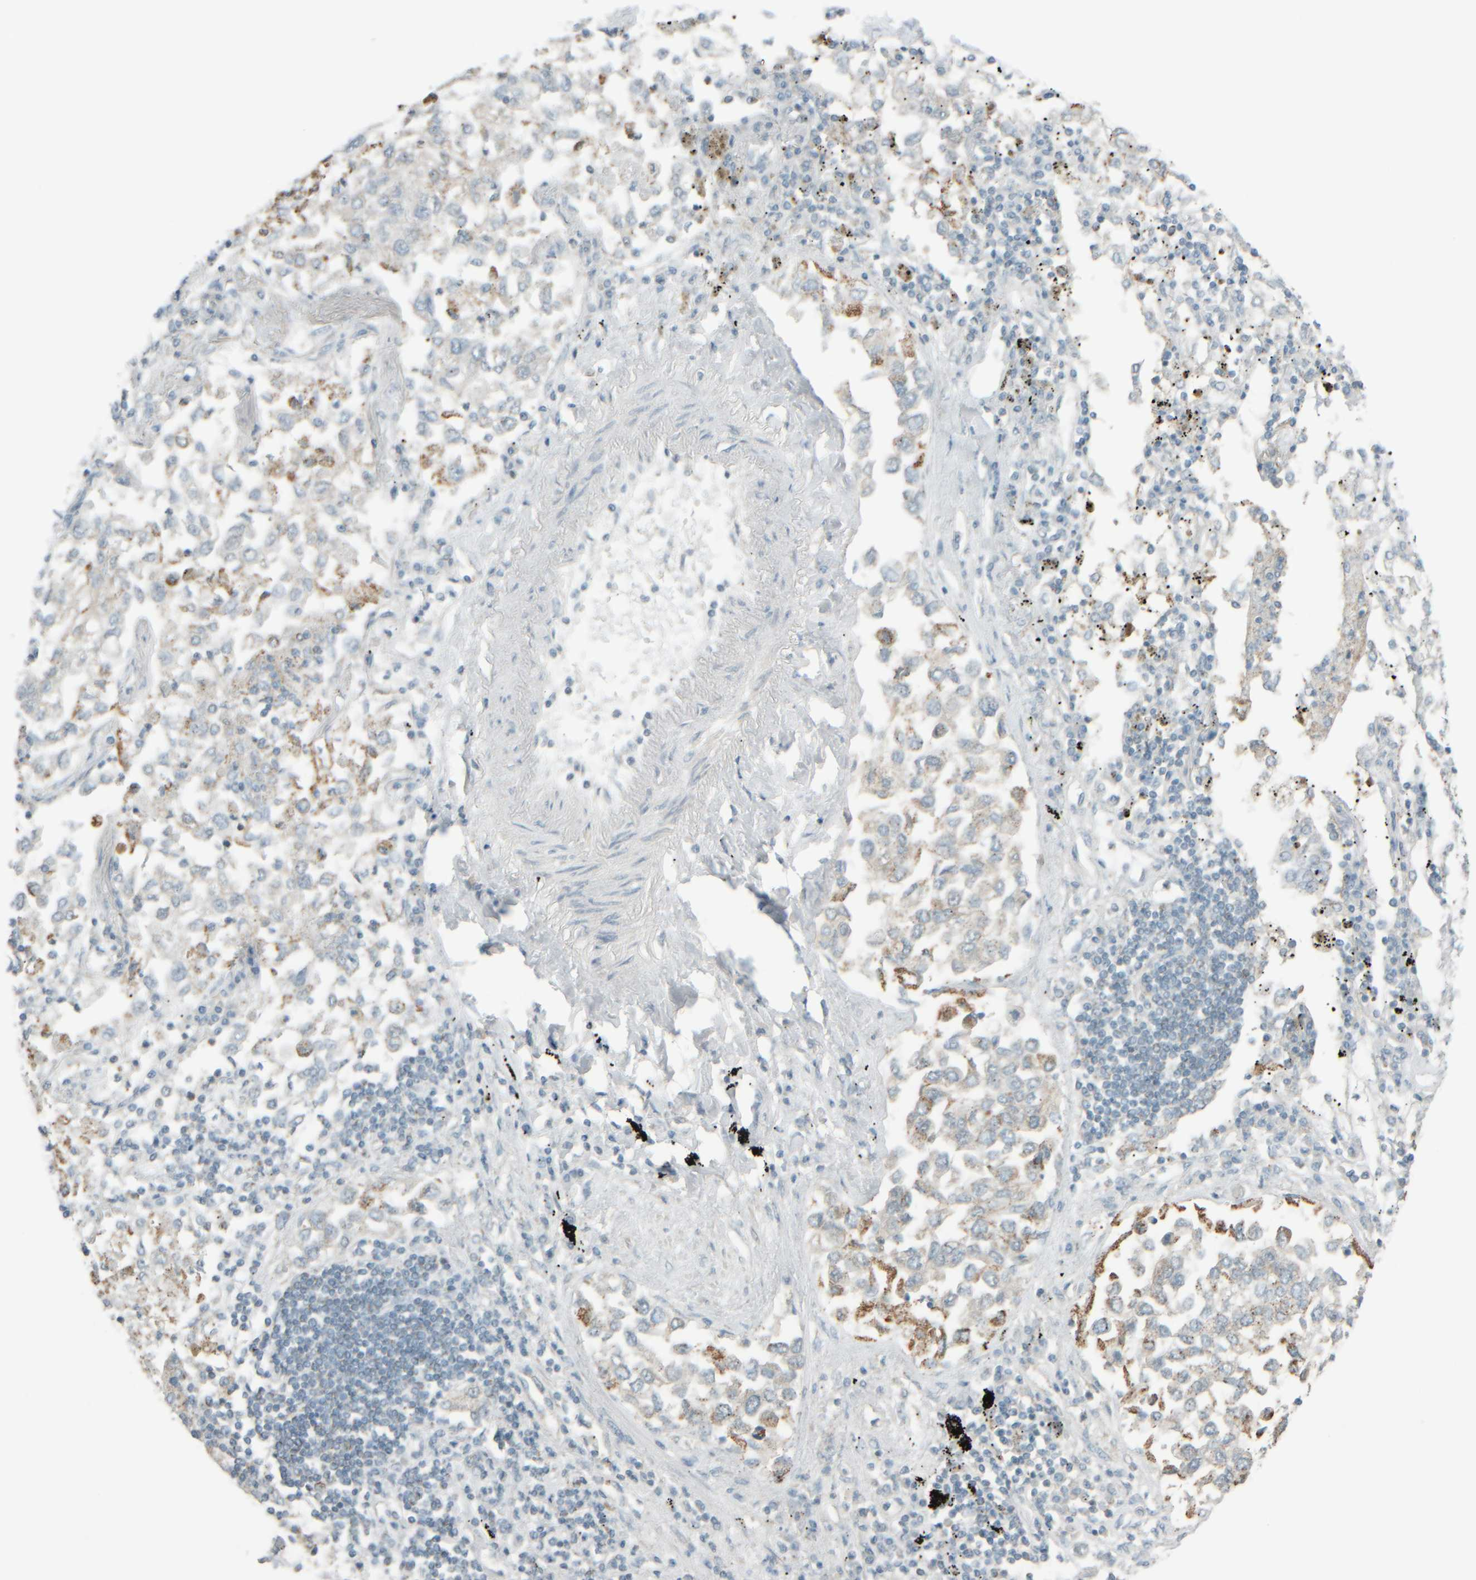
{"staining": {"intensity": "weak", "quantity": "25%-75%", "location": "cytoplasmic/membranous"}, "tissue": "lung cancer", "cell_type": "Tumor cells", "image_type": "cancer", "snomed": [{"axis": "morphology", "description": "Inflammation, NOS"}, {"axis": "morphology", "description": "Adenocarcinoma, NOS"}, {"axis": "topography", "description": "Lung"}], "caption": "The micrograph shows staining of lung cancer (adenocarcinoma), revealing weak cytoplasmic/membranous protein expression (brown color) within tumor cells.", "gene": "PTGES3L-AARSD1", "patient": {"sex": "male", "age": 63}}